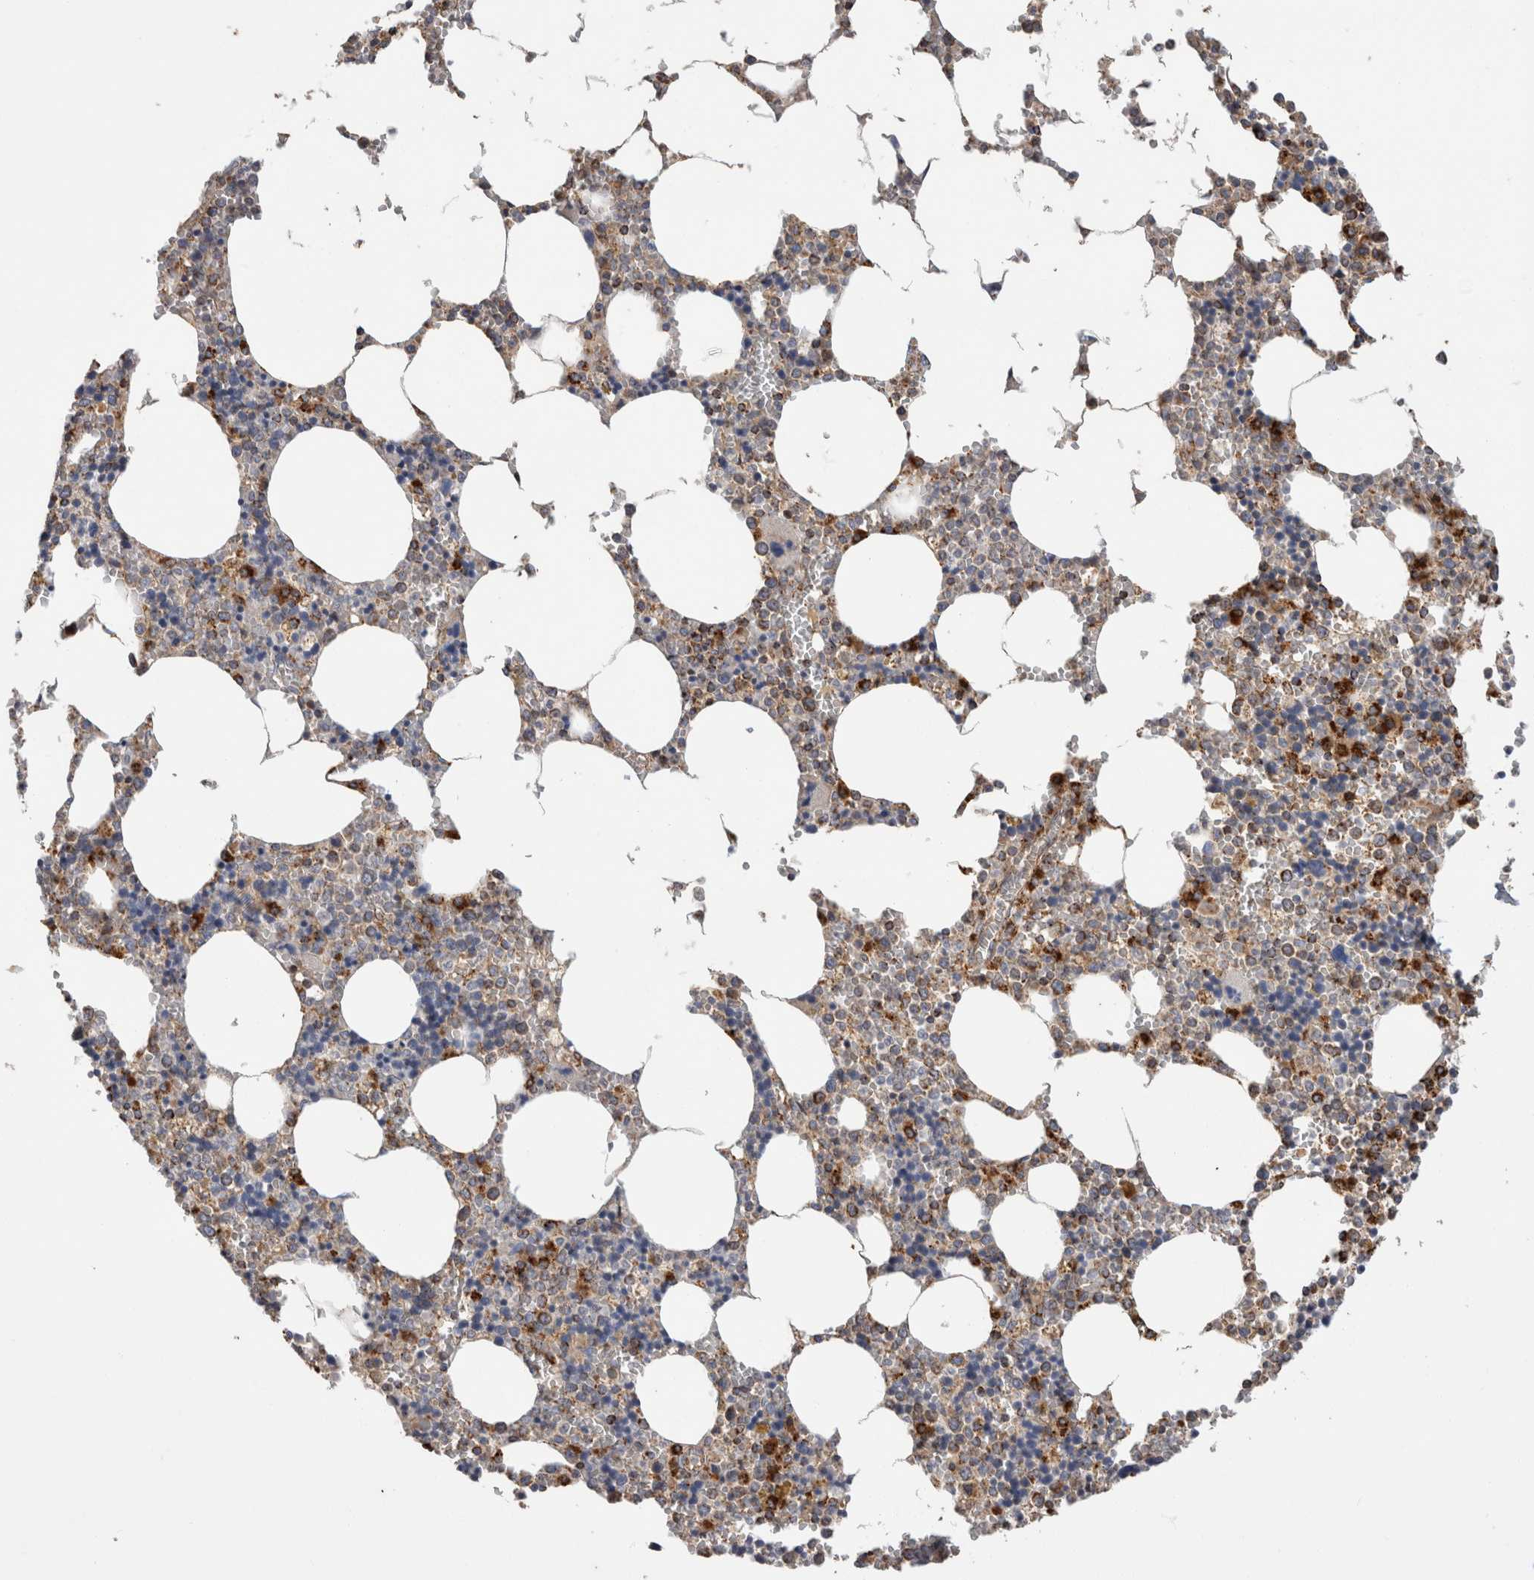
{"staining": {"intensity": "strong", "quantity": "<25%", "location": "cytoplasmic/membranous"}, "tissue": "bone marrow", "cell_type": "Hematopoietic cells", "image_type": "normal", "snomed": [{"axis": "morphology", "description": "Normal tissue, NOS"}, {"axis": "topography", "description": "Bone marrow"}], "caption": "This micrograph displays benign bone marrow stained with immunohistochemistry (IHC) to label a protein in brown. The cytoplasmic/membranous of hematopoietic cells show strong positivity for the protein. Nuclei are counter-stained blue.", "gene": "IARS2", "patient": {"sex": "male", "age": 70}}